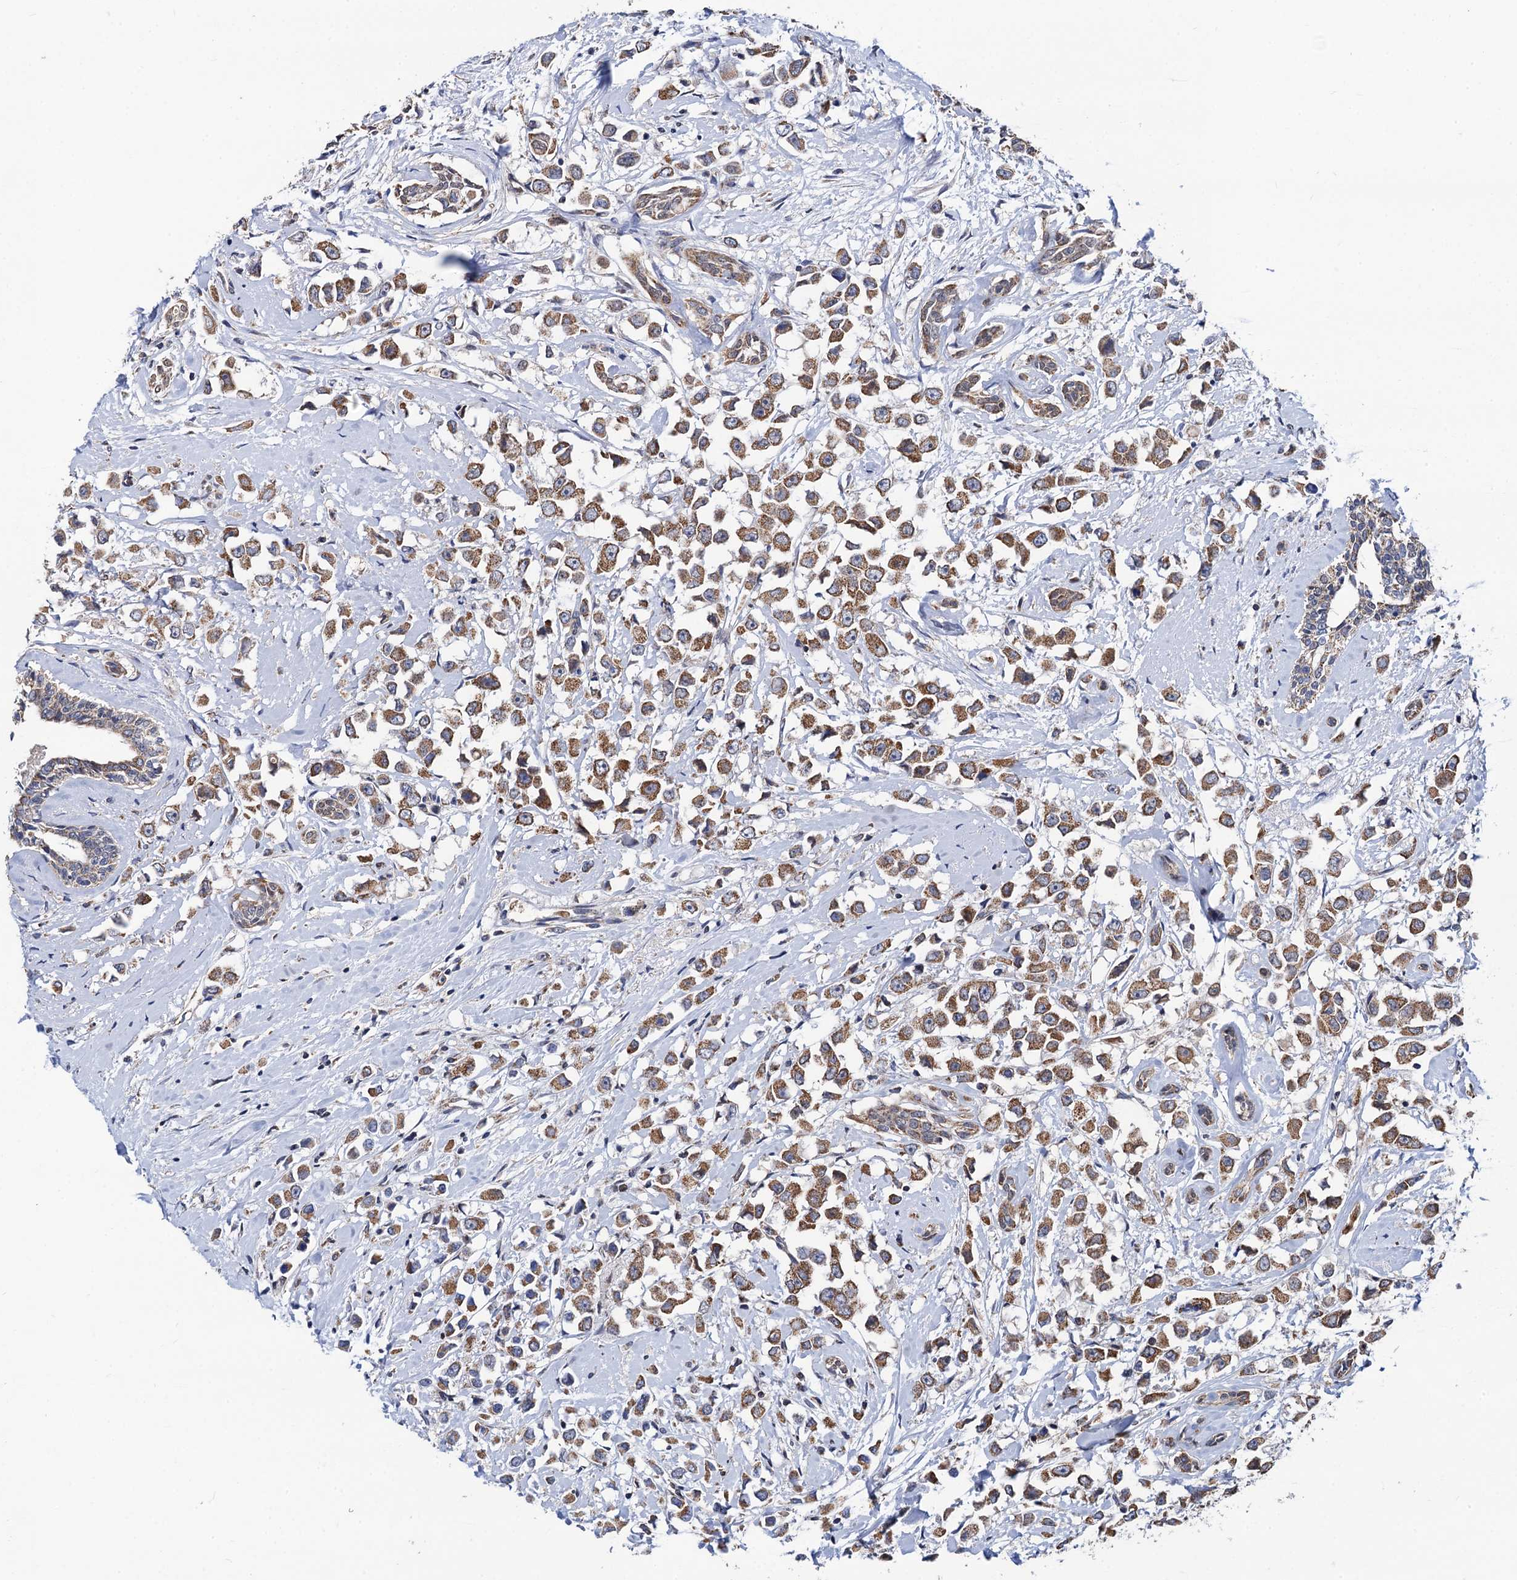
{"staining": {"intensity": "moderate", "quantity": ">75%", "location": "cytoplasmic/membranous"}, "tissue": "breast cancer", "cell_type": "Tumor cells", "image_type": "cancer", "snomed": [{"axis": "morphology", "description": "Duct carcinoma"}, {"axis": "topography", "description": "Breast"}], "caption": "Immunohistochemical staining of human breast cancer (invasive ductal carcinoma) demonstrates medium levels of moderate cytoplasmic/membranous staining in about >75% of tumor cells. (IHC, brightfield microscopy, high magnification).", "gene": "PTCD3", "patient": {"sex": "female", "age": 87}}